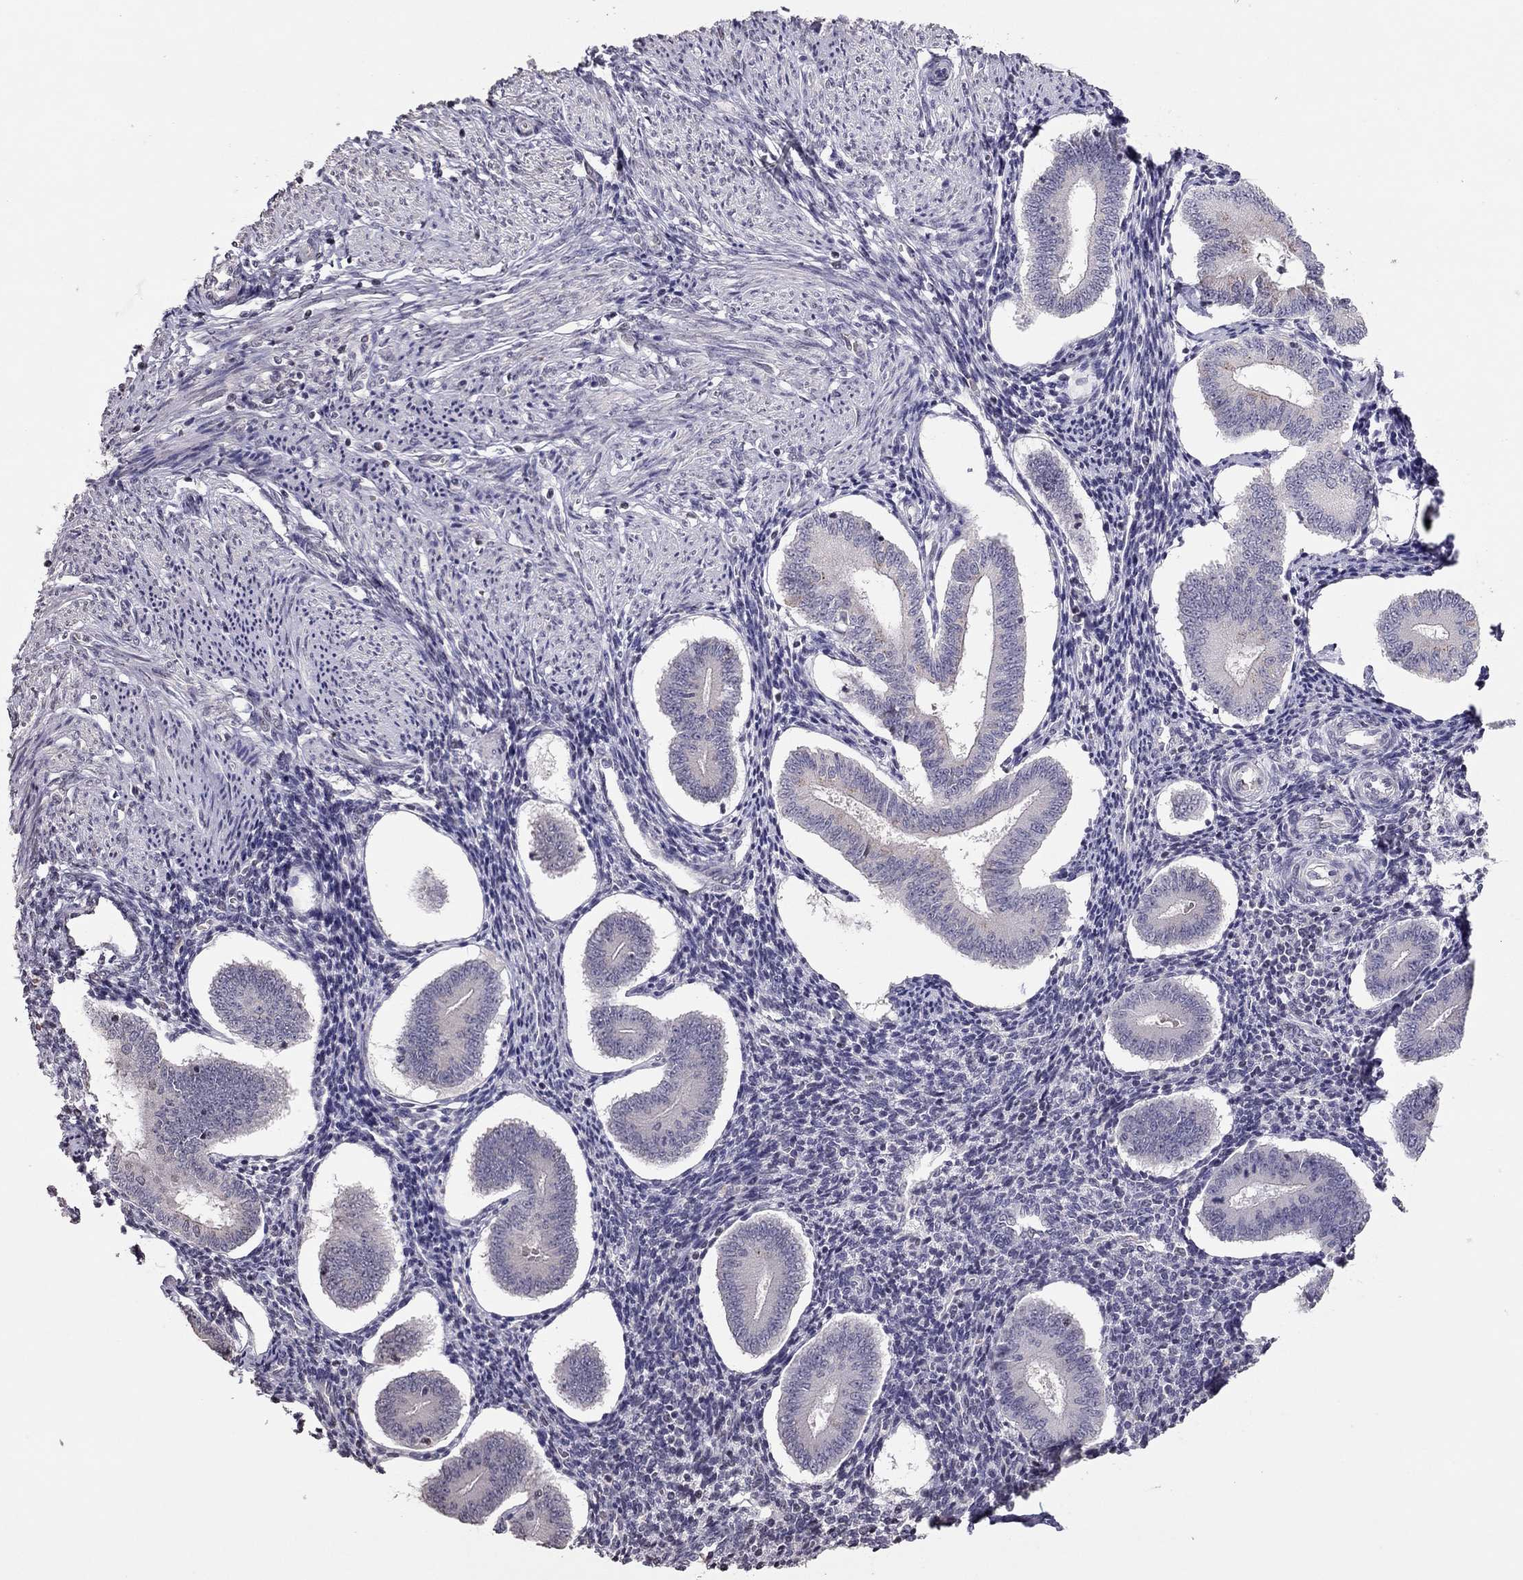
{"staining": {"intensity": "negative", "quantity": "none", "location": "none"}, "tissue": "endometrium", "cell_type": "Cells in endometrial stroma", "image_type": "normal", "snomed": [{"axis": "morphology", "description": "Normal tissue, NOS"}, {"axis": "topography", "description": "Endometrium"}], "caption": "High magnification brightfield microscopy of normal endometrium stained with DAB (3,3'-diaminobenzidine) (brown) and counterstained with hematoxylin (blue): cells in endometrial stroma show no significant expression. (DAB immunohistochemistry with hematoxylin counter stain).", "gene": "TSHB", "patient": {"sex": "female", "age": 40}}